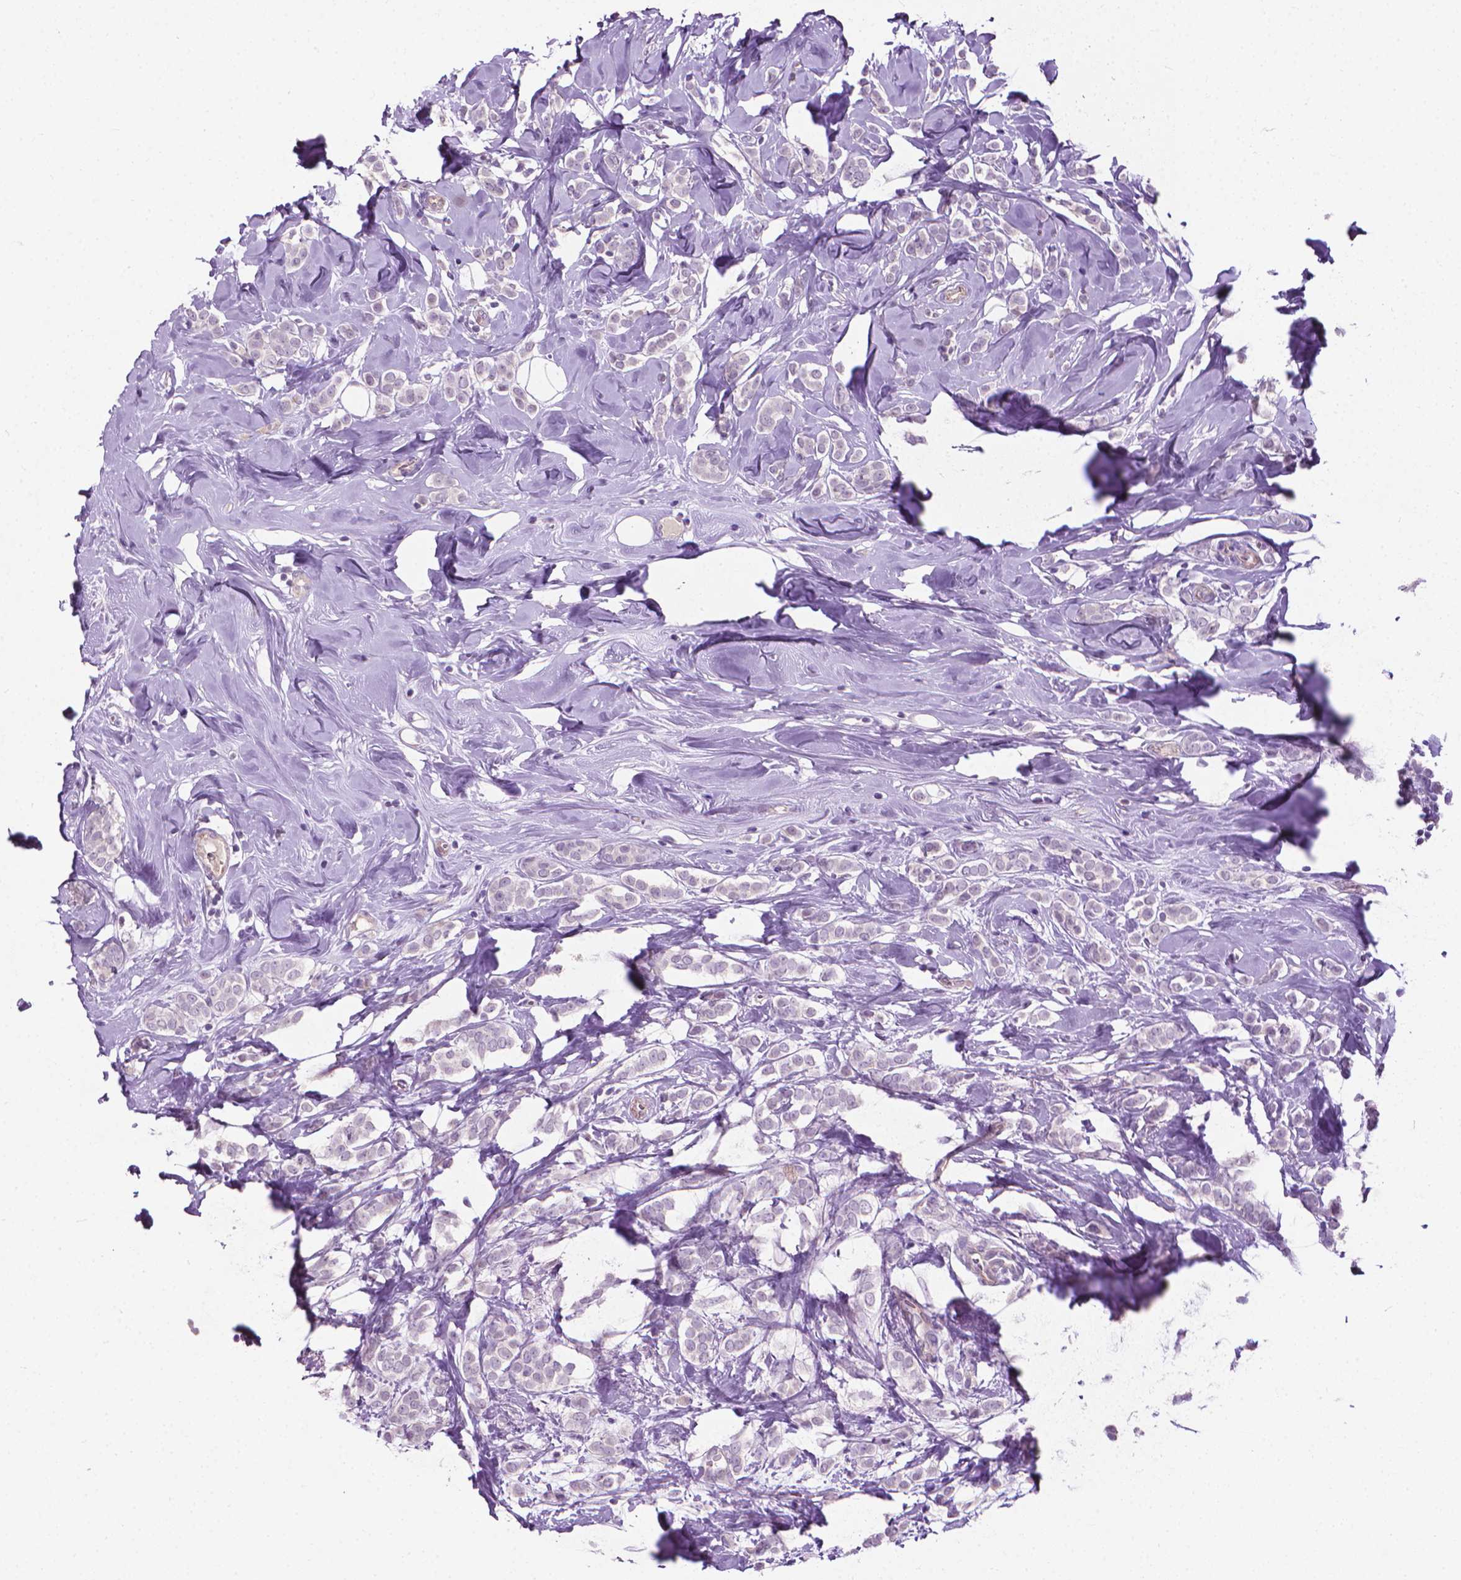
{"staining": {"intensity": "negative", "quantity": "none", "location": "none"}, "tissue": "breast cancer", "cell_type": "Tumor cells", "image_type": "cancer", "snomed": [{"axis": "morphology", "description": "Lobular carcinoma"}, {"axis": "topography", "description": "Breast"}], "caption": "An image of breast cancer stained for a protein reveals no brown staining in tumor cells.", "gene": "KRT73", "patient": {"sex": "female", "age": 49}}